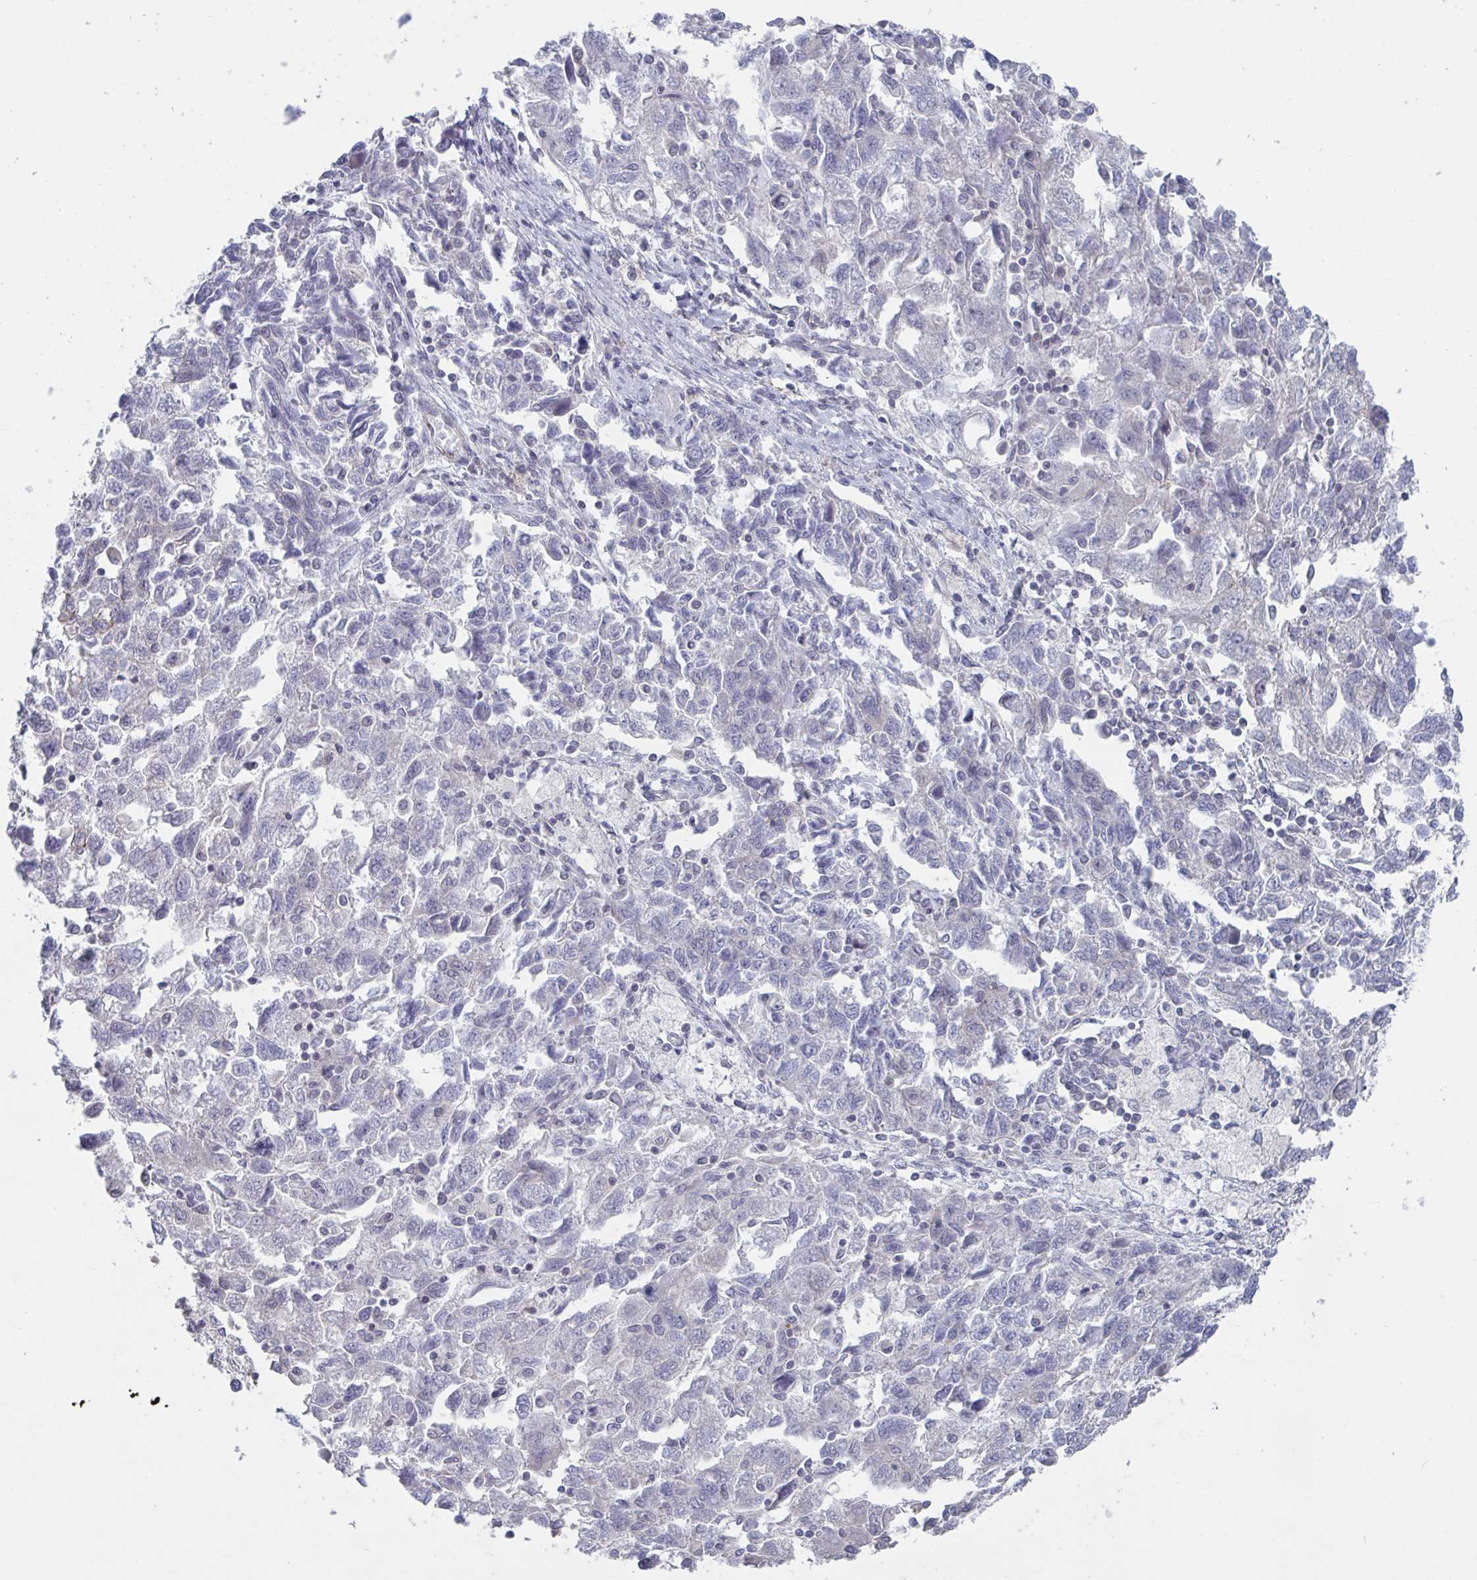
{"staining": {"intensity": "negative", "quantity": "none", "location": "none"}, "tissue": "ovarian cancer", "cell_type": "Tumor cells", "image_type": "cancer", "snomed": [{"axis": "morphology", "description": "Carcinoma, NOS"}, {"axis": "morphology", "description": "Cystadenocarcinoma, serous, NOS"}, {"axis": "topography", "description": "Ovary"}], "caption": "The image displays no staining of tumor cells in ovarian cancer.", "gene": "STK26", "patient": {"sex": "female", "age": 69}}